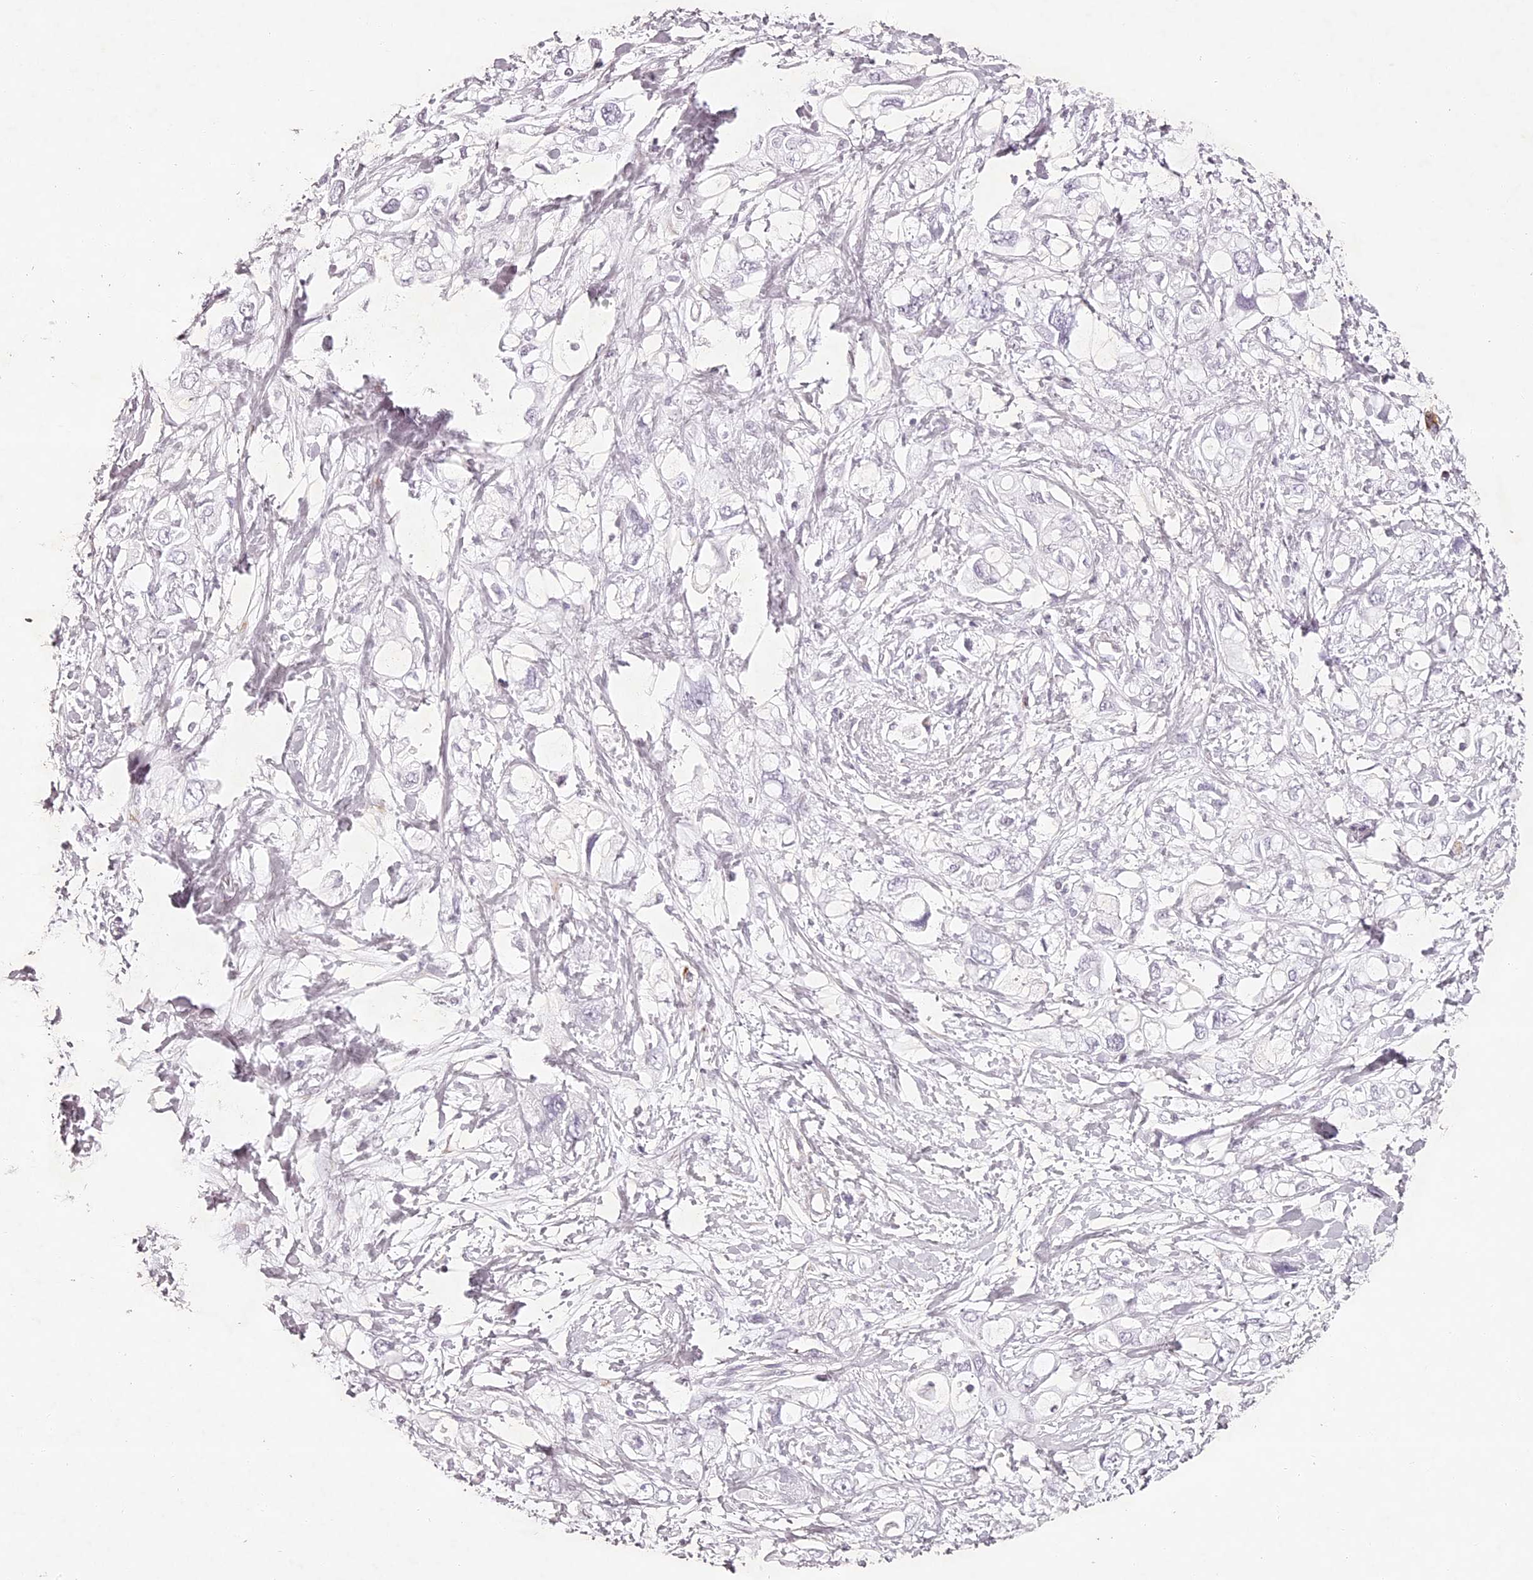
{"staining": {"intensity": "negative", "quantity": "none", "location": "none"}, "tissue": "pancreatic cancer", "cell_type": "Tumor cells", "image_type": "cancer", "snomed": [{"axis": "morphology", "description": "Adenocarcinoma, NOS"}, {"axis": "topography", "description": "Pancreas"}], "caption": "The image reveals no significant staining in tumor cells of pancreatic adenocarcinoma.", "gene": "ELAPOR1", "patient": {"sex": "female", "age": 56}}